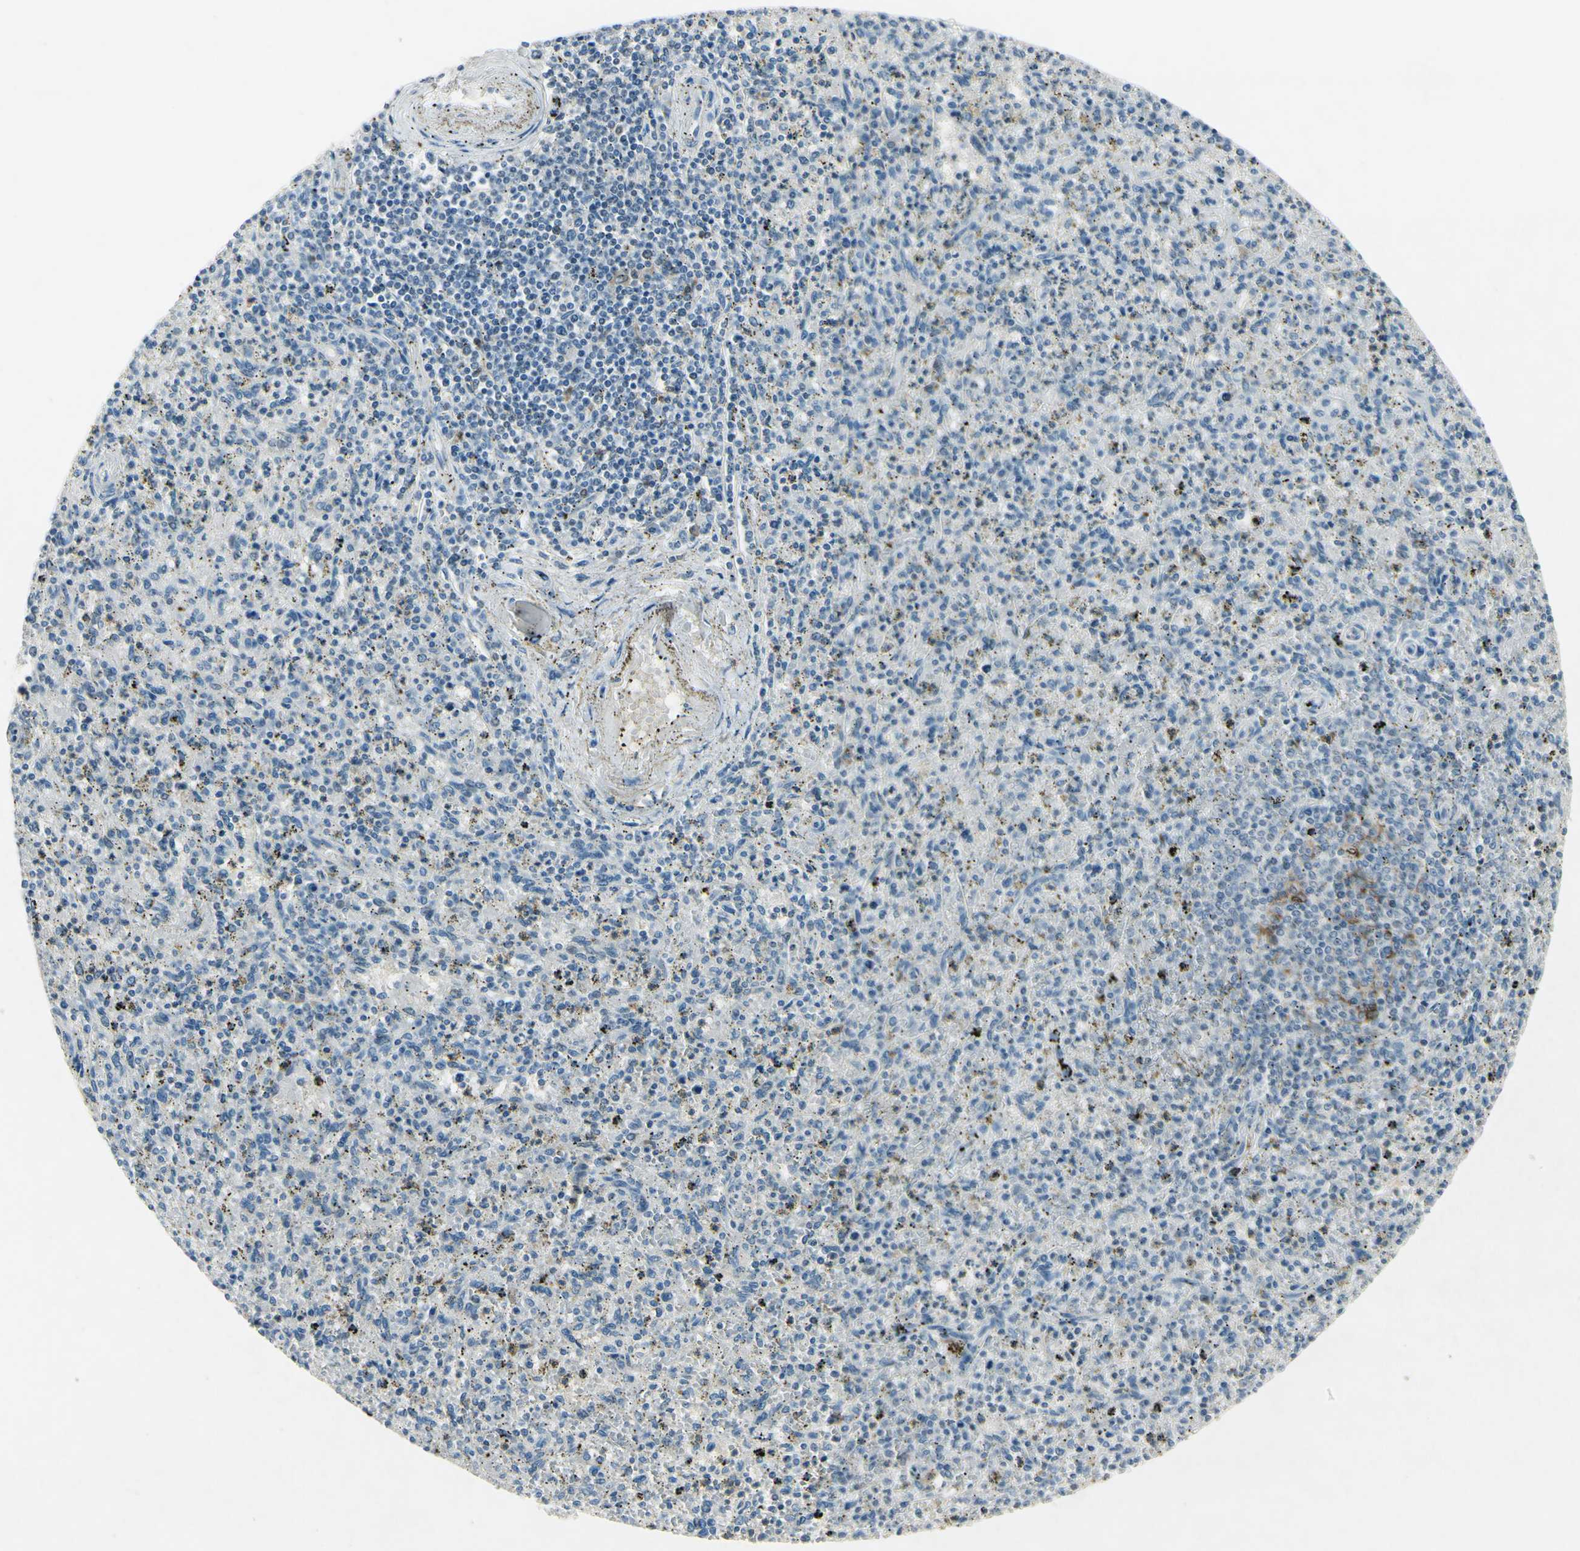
{"staining": {"intensity": "negative", "quantity": "none", "location": "none"}, "tissue": "spleen", "cell_type": "Cells in red pulp", "image_type": "normal", "snomed": [{"axis": "morphology", "description": "Normal tissue, NOS"}, {"axis": "topography", "description": "Spleen"}], "caption": "A photomicrograph of human spleen is negative for staining in cells in red pulp. (Immunohistochemistry, brightfield microscopy, high magnification).", "gene": "SNAP91", "patient": {"sex": "male", "age": 72}}